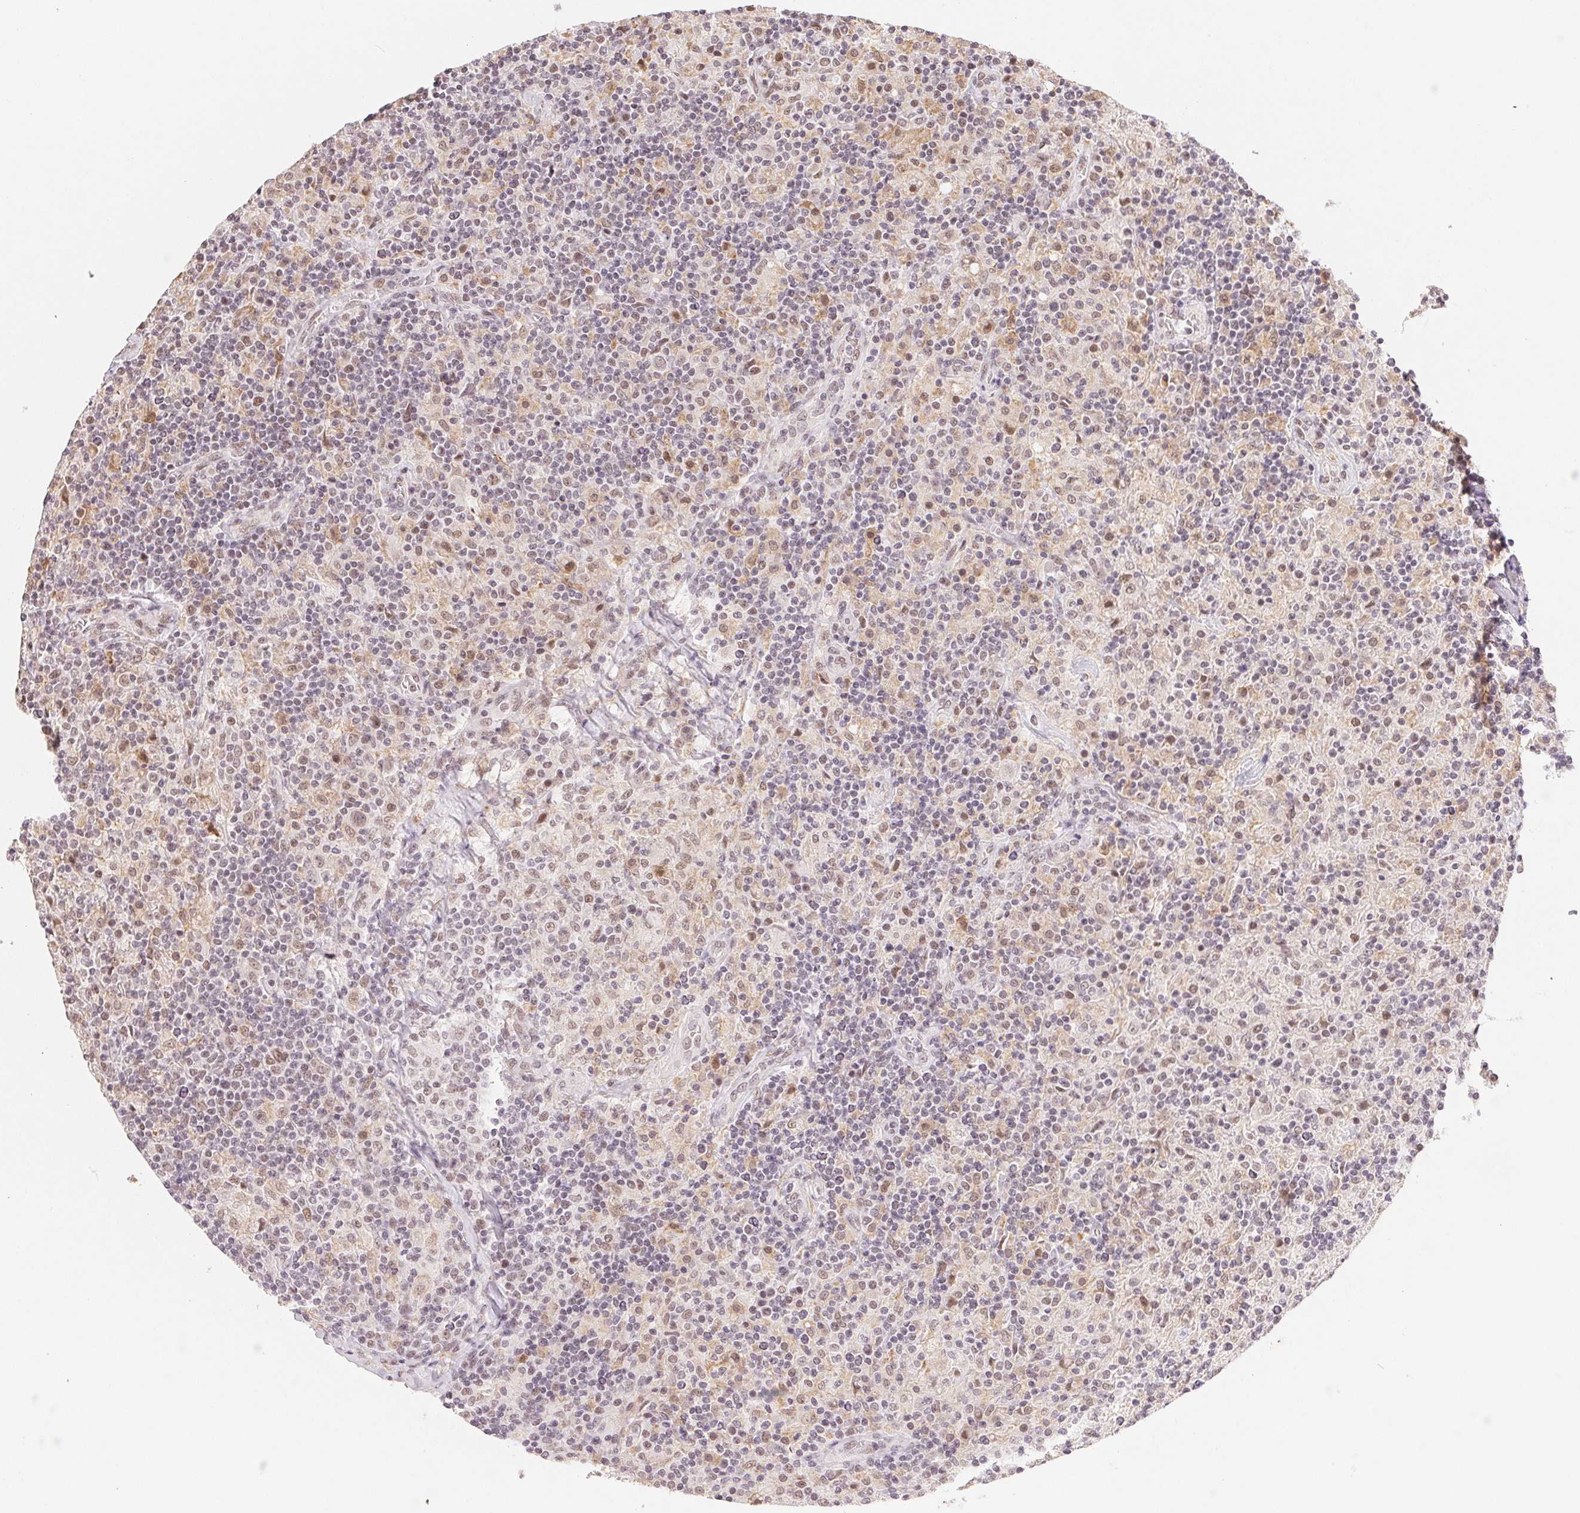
{"staining": {"intensity": "weak", "quantity": "25%-75%", "location": "nuclear"}, "tissue": "lymphoma", "cell_type": "Tumor cells", "image_type": "cancer", "snomed": [{"axis": "morphology", "description": "Hodgkin's disease, NOS"}, {"axis": "topography", "description": "Lymph node"}], "caption": "Hodgkin's disease stained for a protein exhibits weak nuclear positivity in tumor cells.", "gene": "PRPF18", "patient": {"sex": "male", "age": 70}}